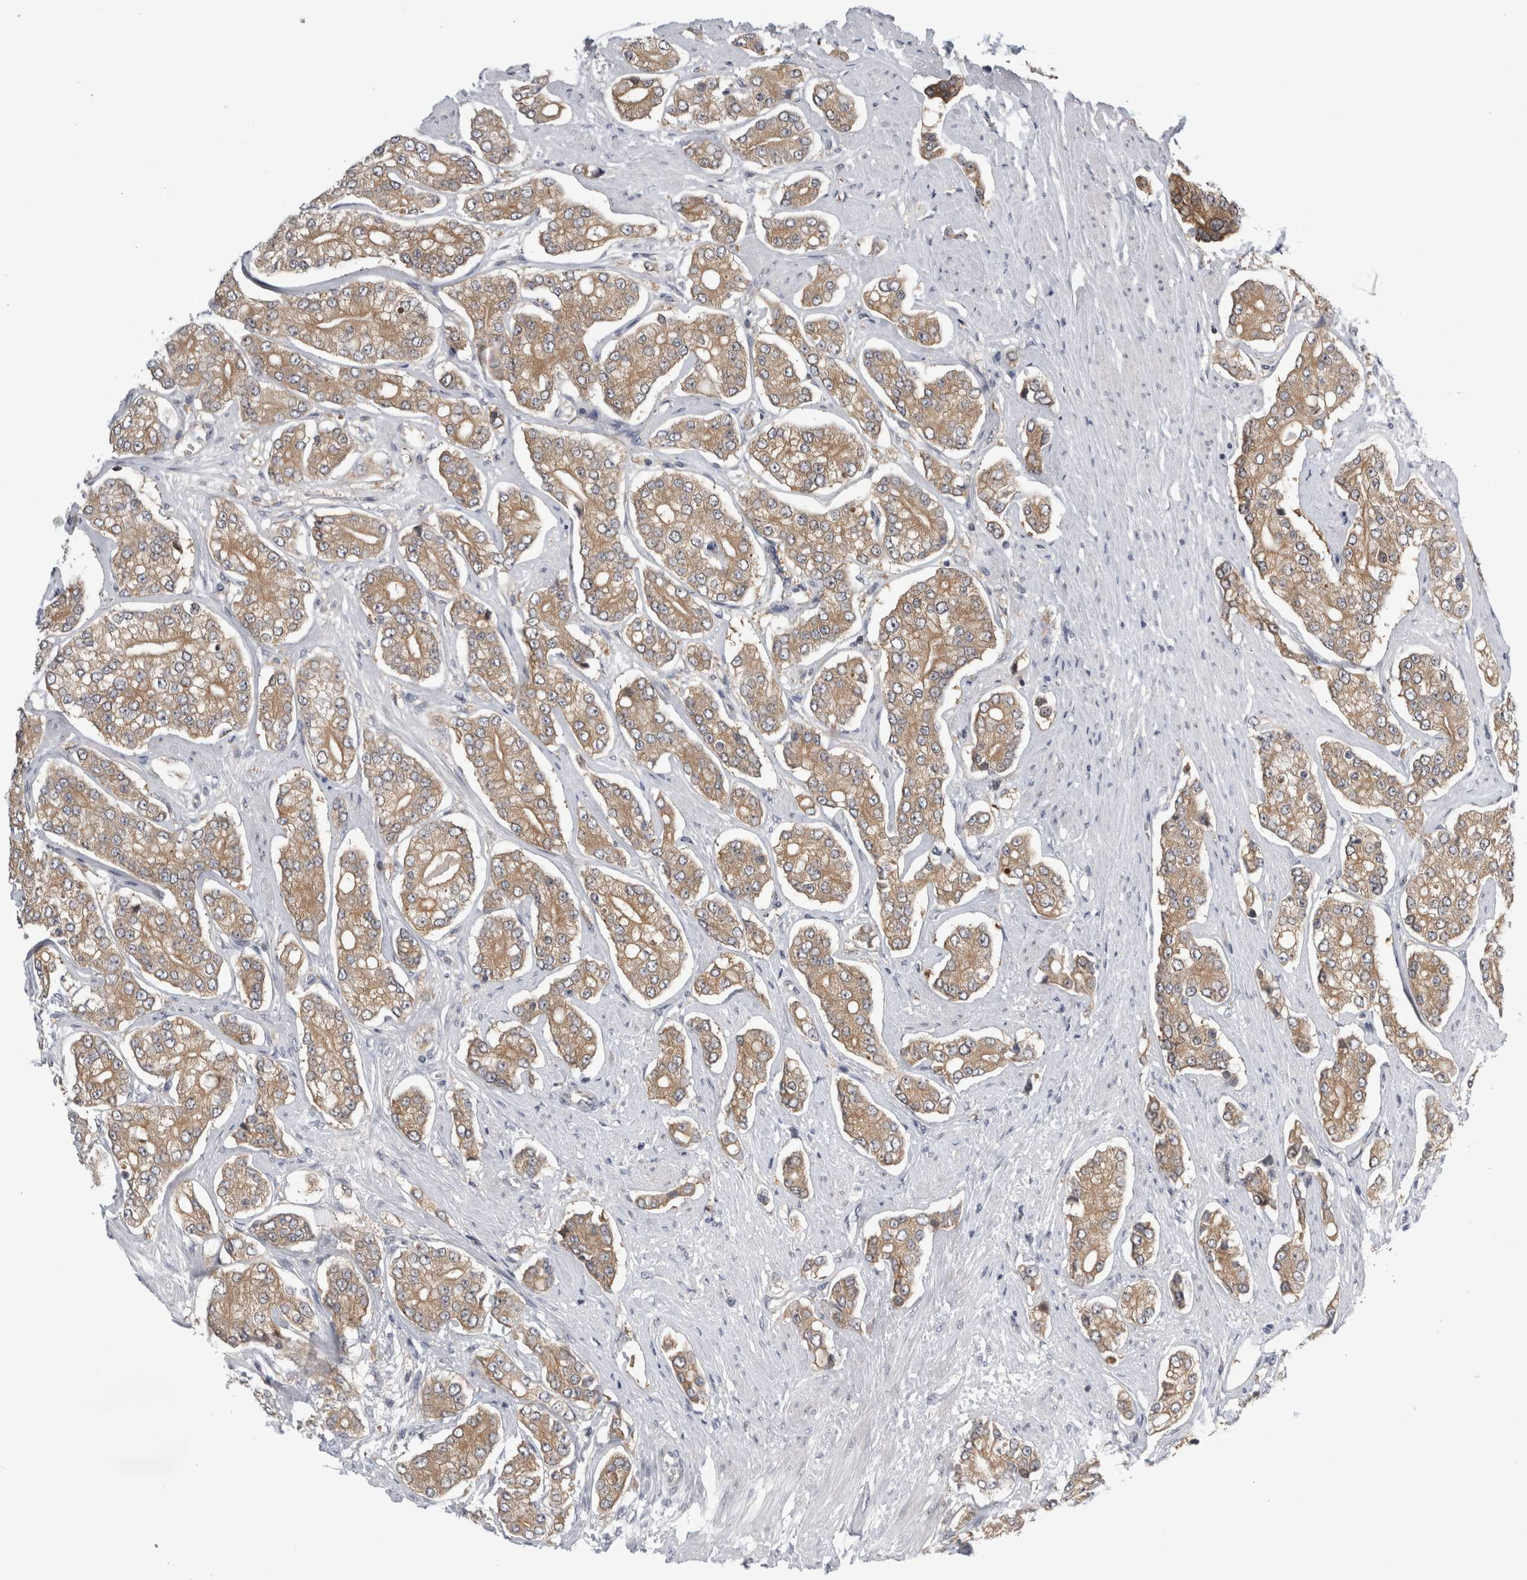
{"staining": {"intensity": "moderate", "quantity": ">75%", "location": "cytoplasmic/membranous"}, "tissue": "prostate cancer", "cell_type": "Tumor cells", "image_type": "cancer", "snomed": [{"axis": "morphology", "description": "Adenocarcinoma, High grade"}, {"axis": "topography", "description": "Prostate"}], "caption": "The immunohistochemical stain shows moderate cytoplasmic/membranous staining in tumor cells of prostate cancer tissue. The staining was performed using DAB to visualize the protein expression in brown, while the nuclei were stained in blue with hematoxylin (Magnification: 20x).", "gene": "PSMB2", "patient": {"sex": "male", "age": 71}}